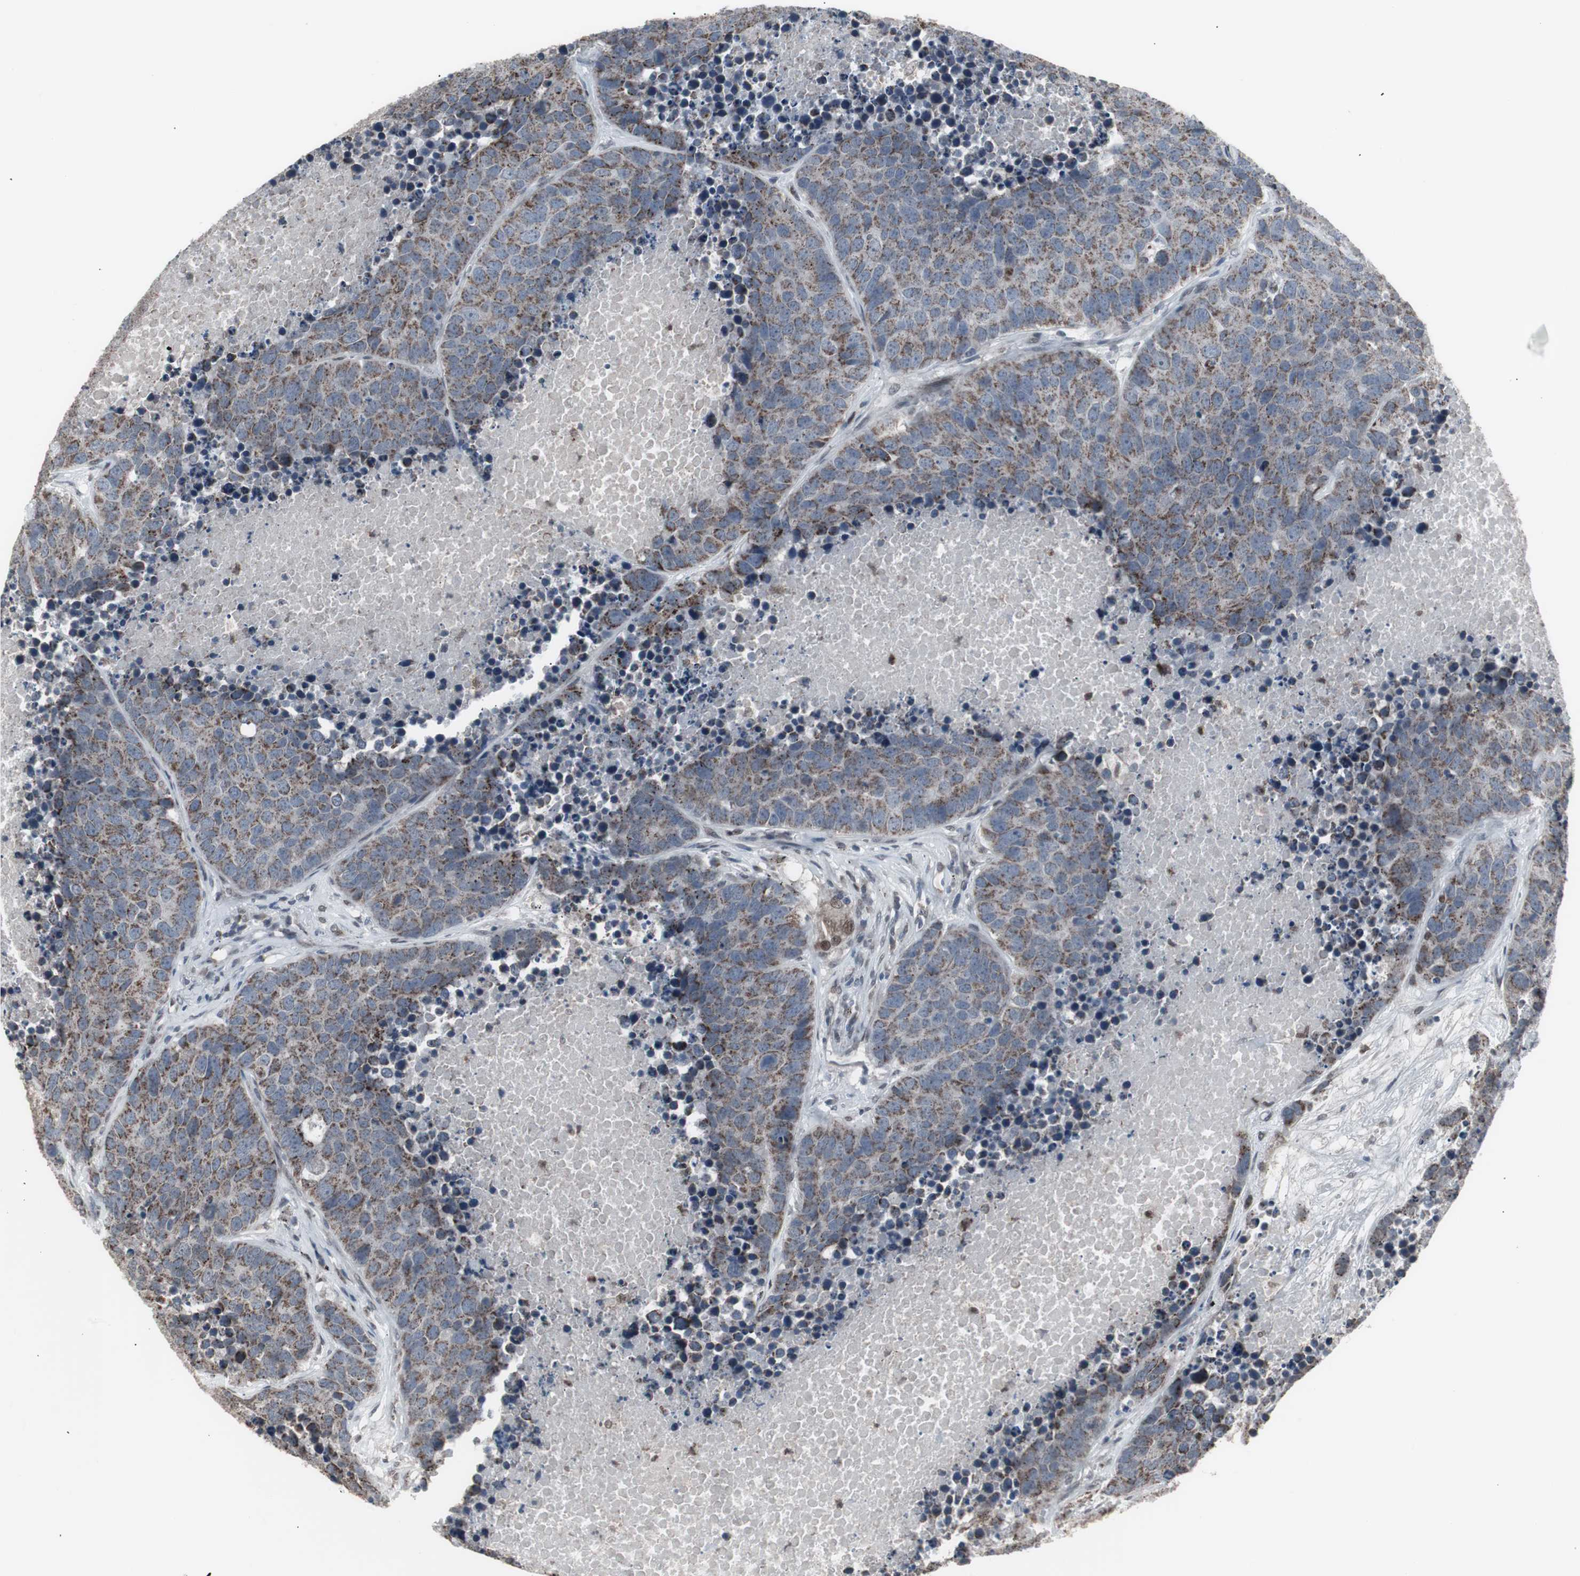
{"staining": {"intensity": "moderate", "quantity": ">75%", "location": "cytoplasmic/membranous"}, "tissue": "carcinoid", "cell_type": "Tumor cells", "image_type": "cancer", "snomed": [{"axis": "morphology", "description": "Carcinoid, malignant, NOS"}, {"axis": "topography", "description": "Lung"}], "caption": "Protein expression analysis of human malignant carcinoid reveals moderate cytoplasmic/membranous staining in about >75% of tumor cells.", "gene": "RXRA", "patient": {"sex": "male", "age": 60}}